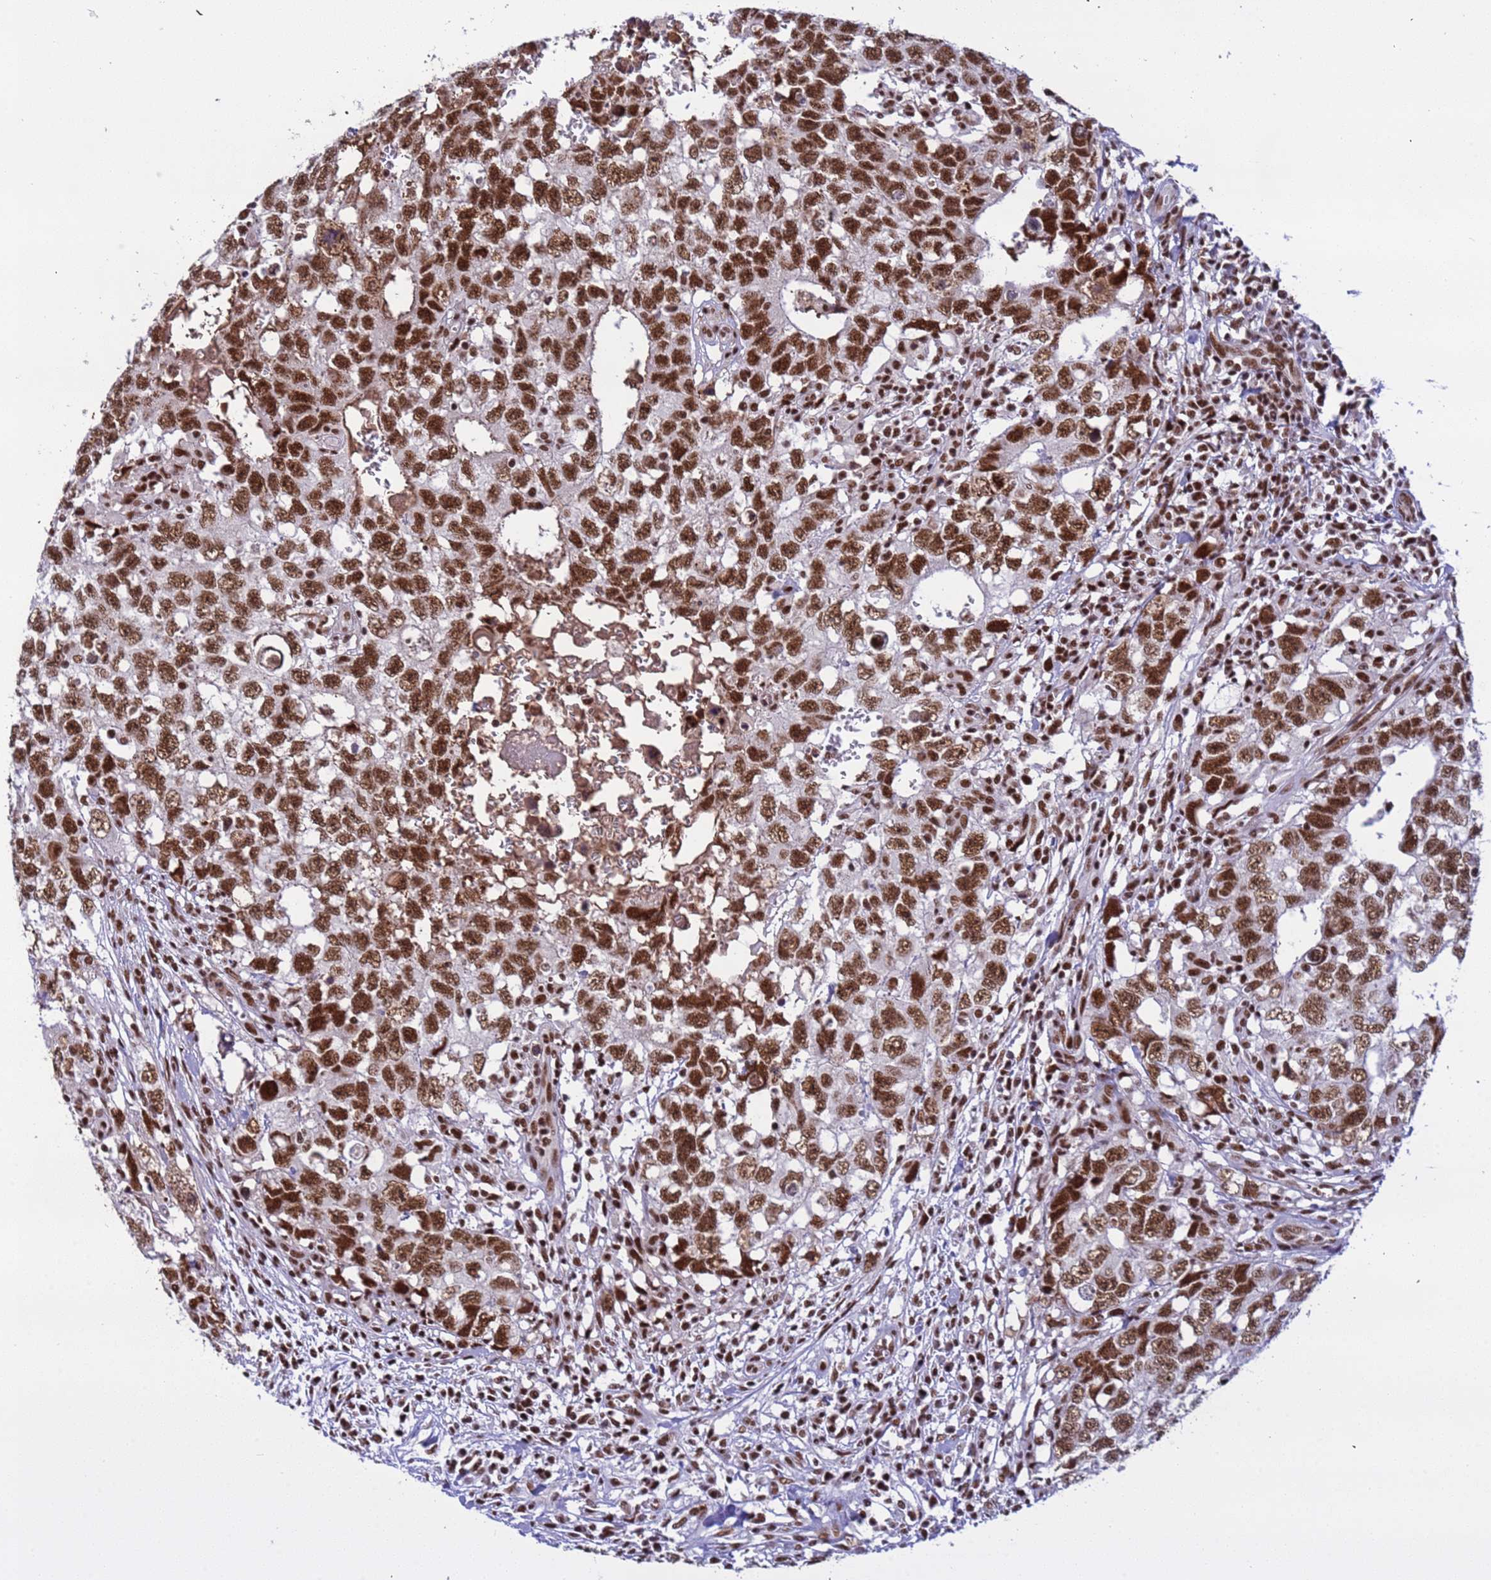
{"staining": {"intensity": "strong", "quantity": ">75%", "location": "nuclear"}, "tissue": "testis cancer", "cell_type": "Tumor cells", "image_type": "cancer", "snomed": [{"axis": "morphology", "description": "Seminoma, NOS"}, {"axis": "morphology", "description": "Carcinoma, Embryonal, NOS"}, {"axis": "topography", "description": "Testis"}], "caption": "IHC photomicrograph of neoplastic tissue: testis cancer (embryonal carcinoma) stained using immunohistochemistry (IHC) displays high levels of strong protein expression localized specifically in the nuclear of tumor cells, appearing as a nuclear brown color.", "gene": "SRRT", "patient": {"sex": "male", "age": 29}}